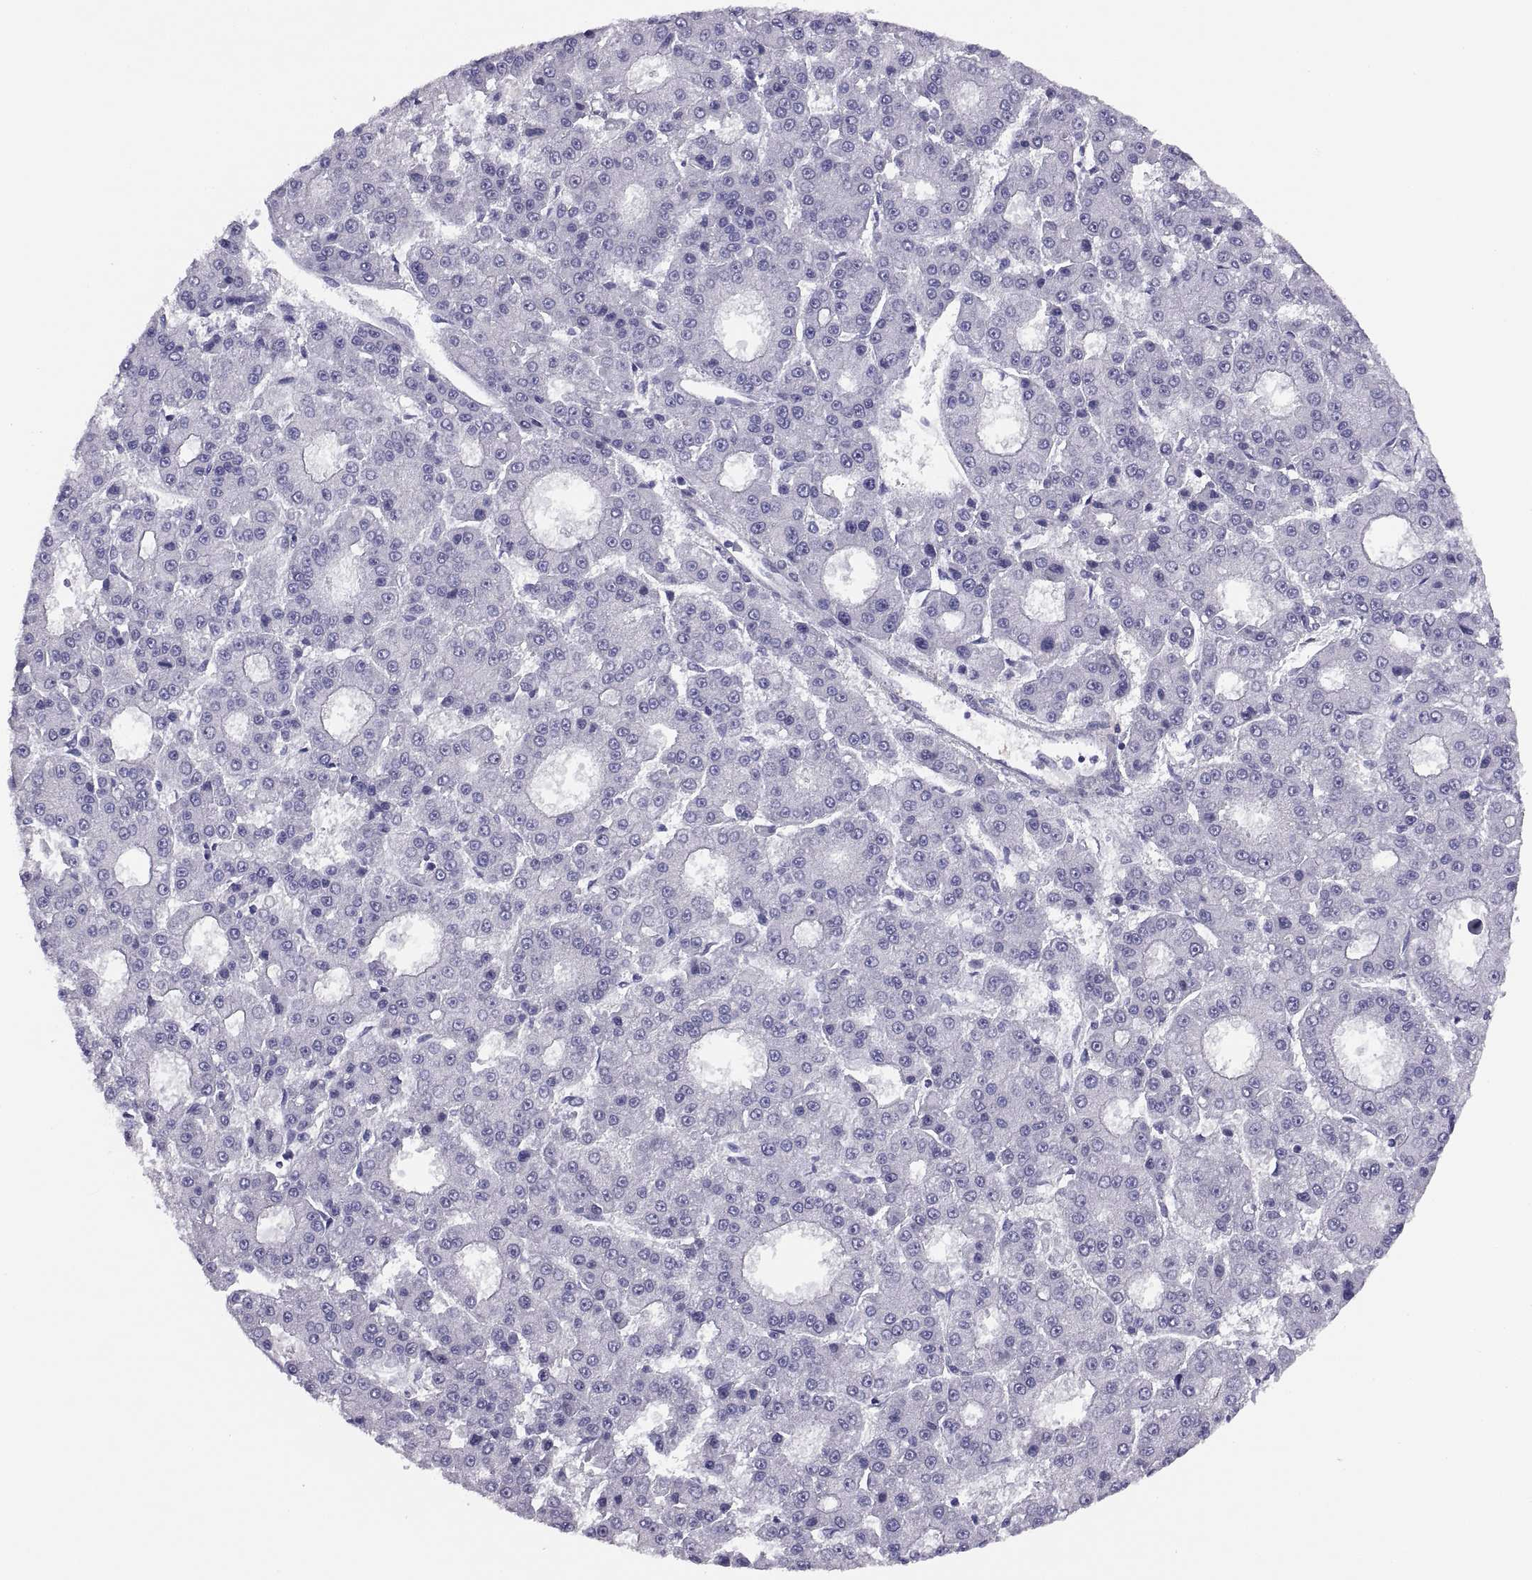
{"staining": {"intensity": "negative", "quantity": "none", "location": "none"}, "tissue": "liver cancer", "cell_type": "Tumor cells", "image_type": "cancer", "snomed": [{"axis": "morphology", "description": "Carcinoma, Hepatocellular, NOS"}, {"axis": "topography", "description": "Liver"}], "caption": "High magnification brightfield microscopy of liver cancer (hepatocellular carcinoma) stained with DAB (brown) and counterstained with hematoxylin (blue): tumor cells show no significant staining.", "gene": "STRC", "patient": {"sex": "male", "age": 70}}